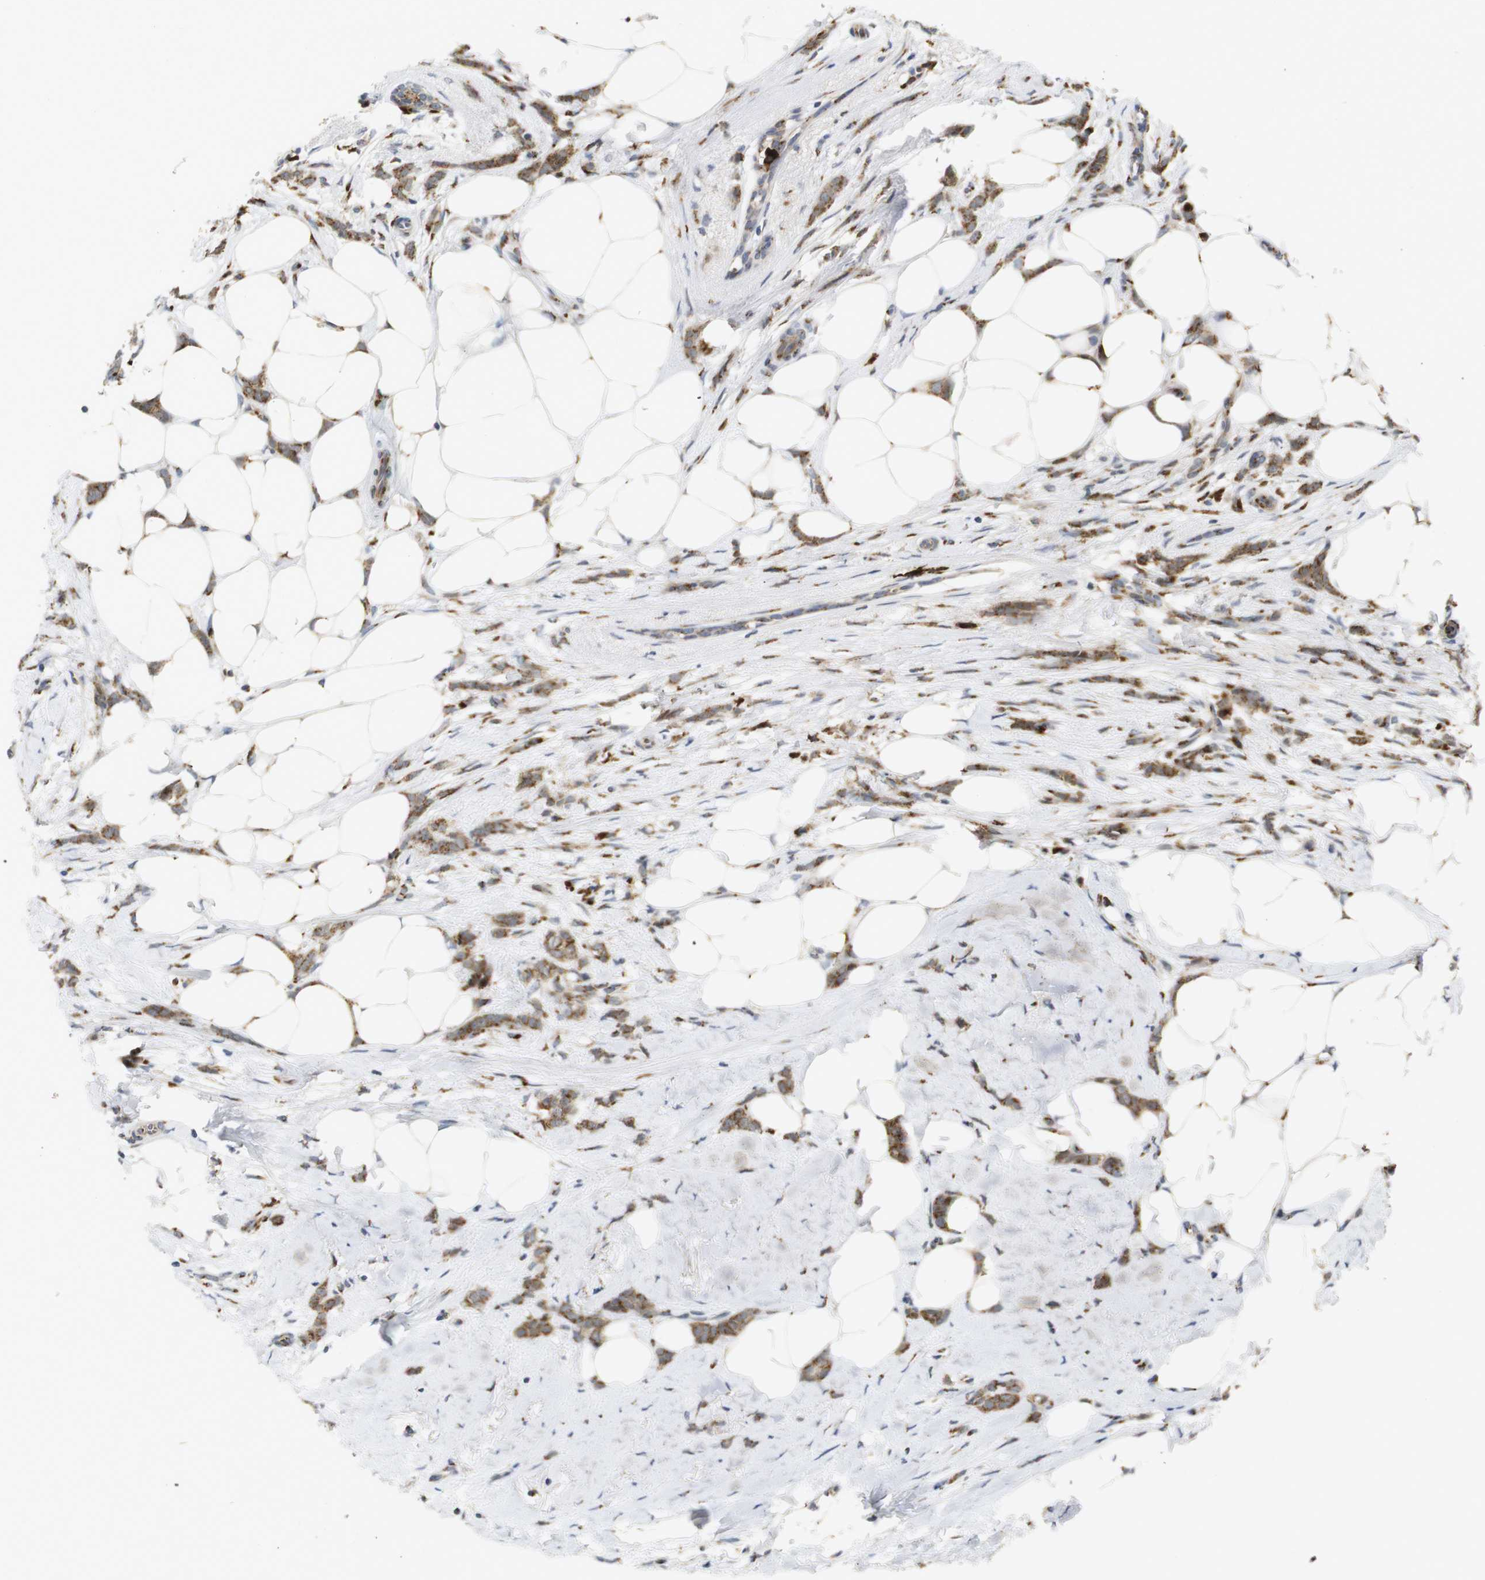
{"staining": {"intensity": "moderate", "quantity": ">75%", "location": "cytoplasmic/membranous"}, "tissue": "breast cancer", "cell_type": "Tumor cells", "image_type": "cancer", "snomed": [{"axis": "morphology", "description": "Lobular carcinoma, in situ"}, {"axis": "morphology", "description": "Lobular carcinoma"}, {"axis": "topography", "description": "Breast"}], "caption": "High-magnification brightfield microscopy of breast cancer stained with DAB (brown) and counterstained with hematoxylin (blue). tumor cells exhibit moderate cytoplasmic/membranous expression is identified in about>75% of cells.", "gene": "ZFPL1", "patient": {"sex": "female", "age": 41}}